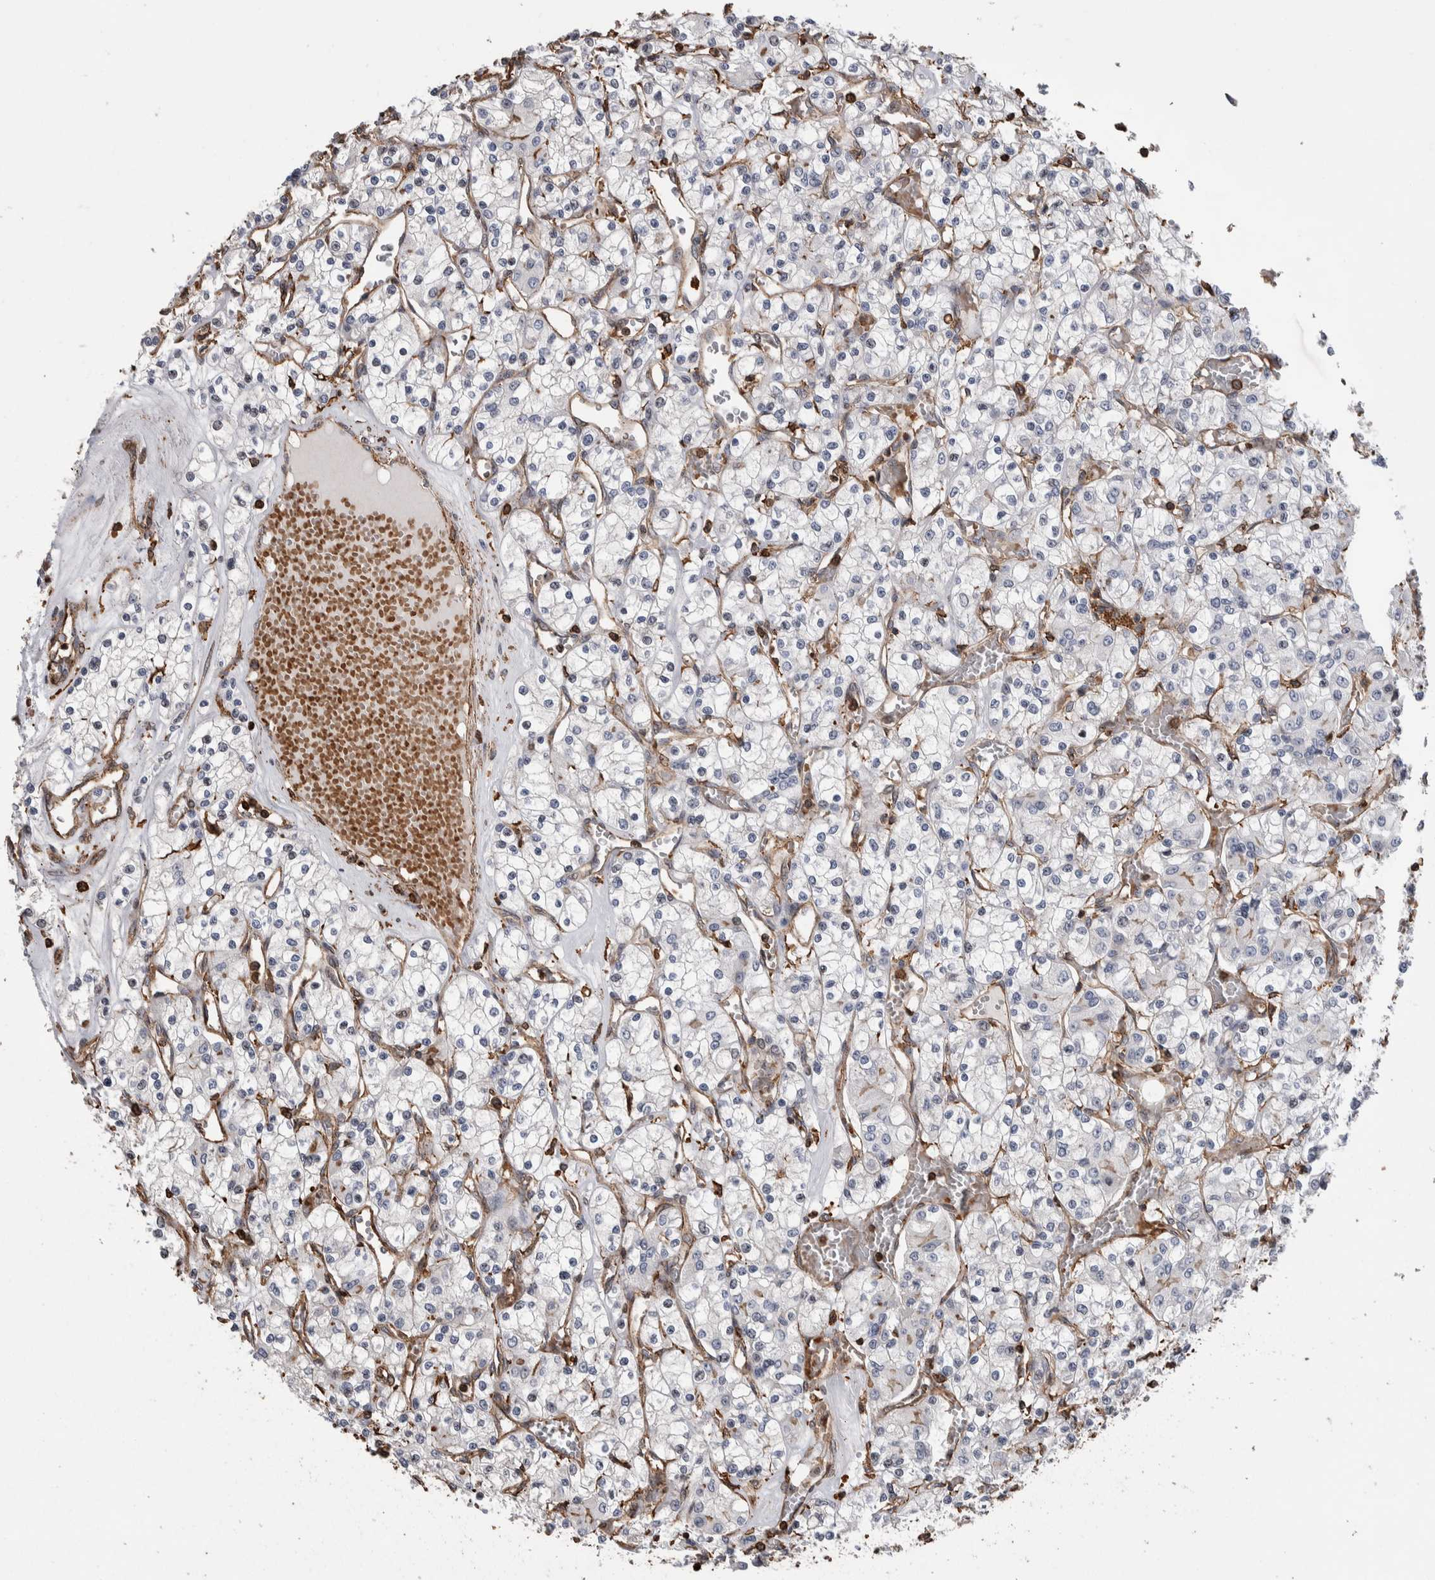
{"staining": {"intensity": "negative", "quantity": "none", "location": "none"}, "tissue": "renal cancer", "cell_type": "Tumor cells", "image_type": "cancer", "snomed": [{"axis": "morphology", "description": "Adenocarcinoma, NOS"}, {"axis": "topography", "description": "Kidney"}], "caption": "This is a micrograph of immunohistochemistry (IHC) staining of renal cancer, which shows no staining in tumor cells.", "gene": "ENPP2", "patient": {"sex": "female", "age": 59}}